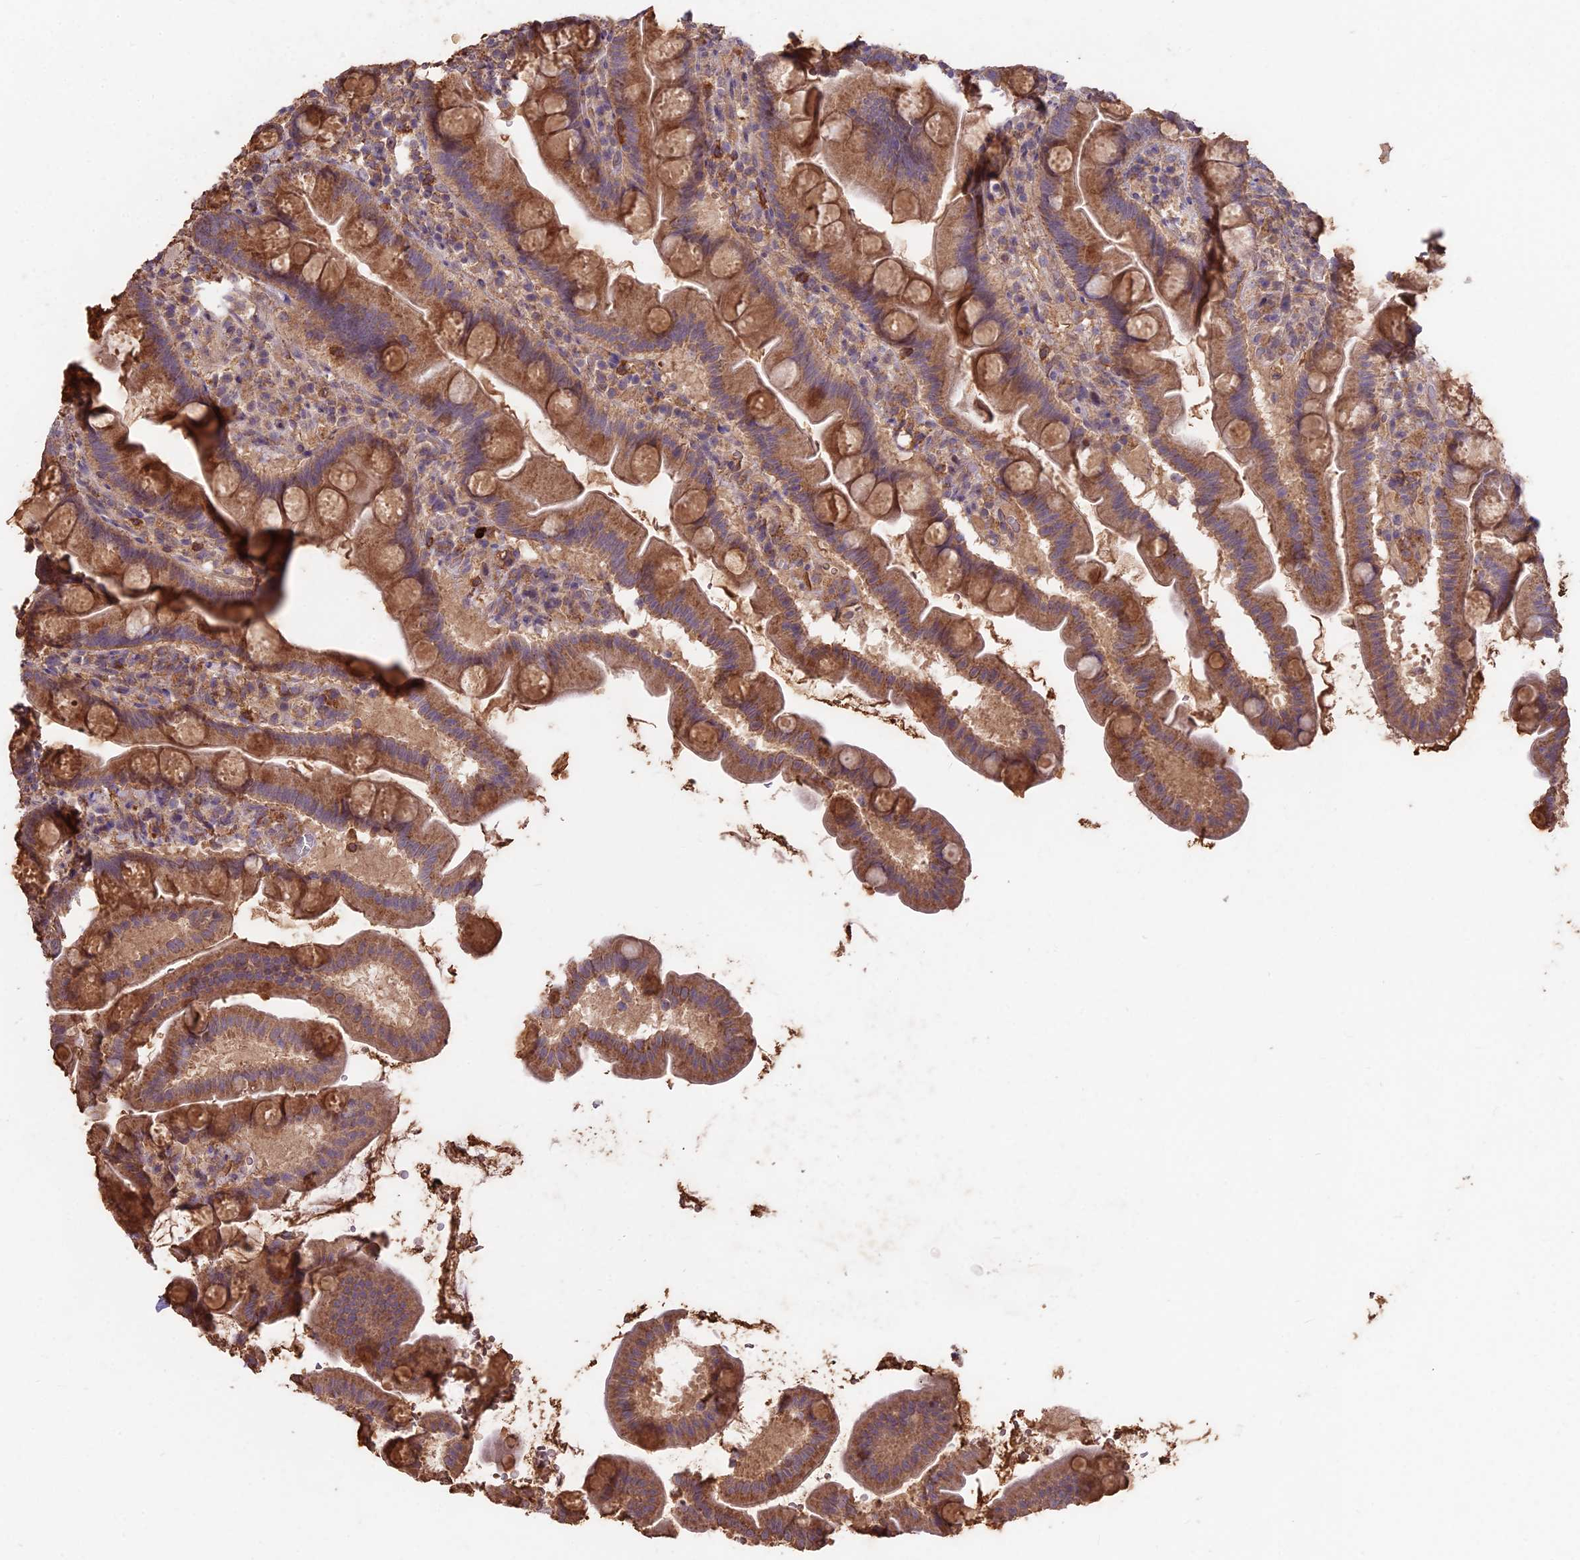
{"staining": {"intensity": "moderate", "quantity": ">75%", "location": "cytoplasmic/membranous"}, "tissue": "small intestine", "cell_type": "Glandular cells", "image_type": "normal", "snomed": [{"axis": "morphology", "description": "Normal tissue, NOS"}, {"axis": "topography", "description": "Small intestine"}], "caption": "Protein staining of unremarkable small intestine exhibits moderate cytoplasmic/membranous expression in about >75% of glandular cells.", "gene": "CEMIP2", "patient": {"sex": "female", "age": 68}}